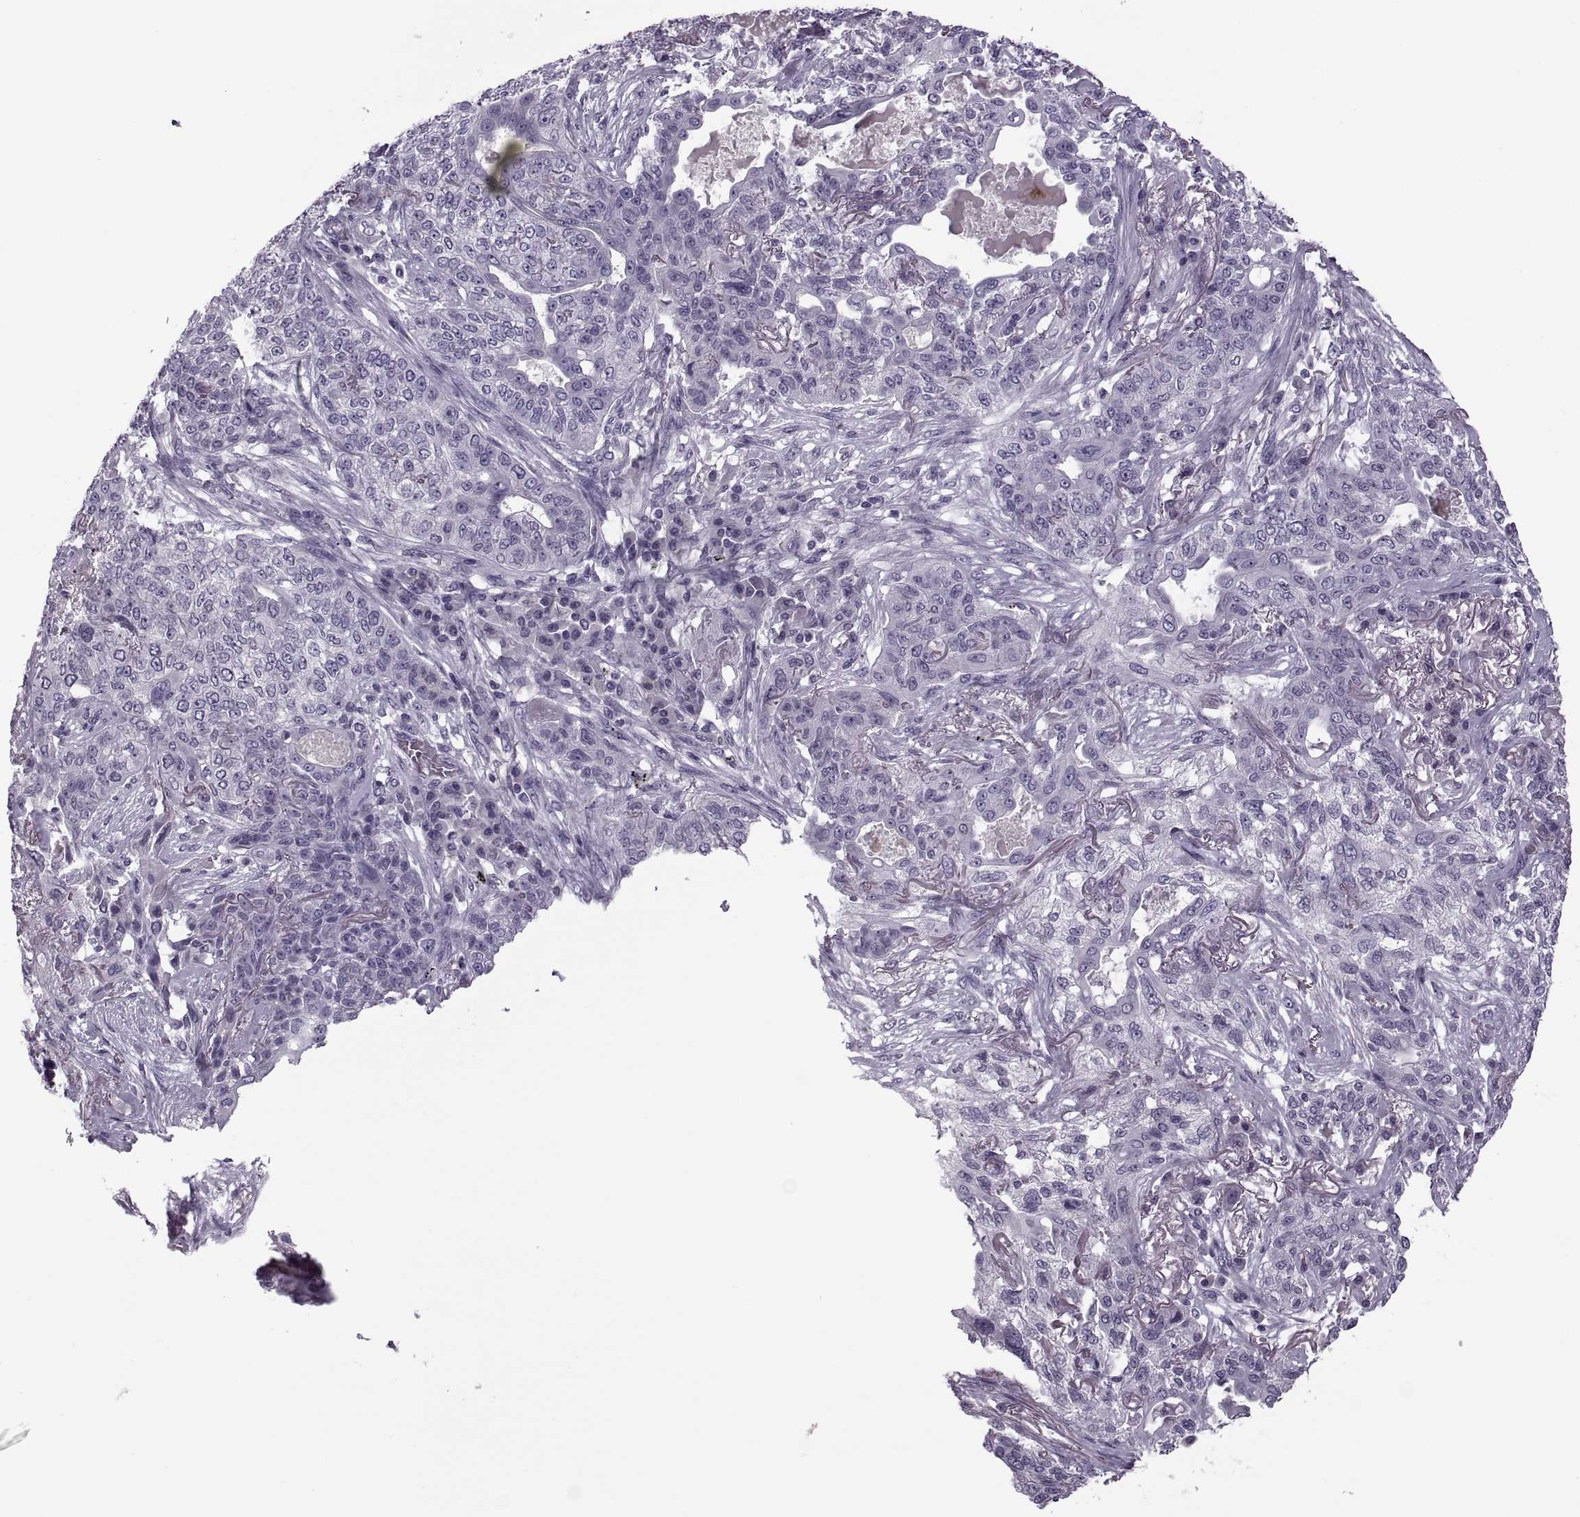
{"staining": {"intensity": "negative", "quantity": "none", "location": "none"}, "tissue": "lung cancer", "cell_type": "Tumor cells", "image_type": "cancer", "snomed": [{"axis": "morphology", "description": "Squamous cell carcinoma, NOS"}, {"axis": "topography", "description": "Lung"}], "caption": "The image exhibits no staining of tumor cells in lung cancer.", "gene": "PRSS54", "patient": {"sex": "female", "age": 70}}